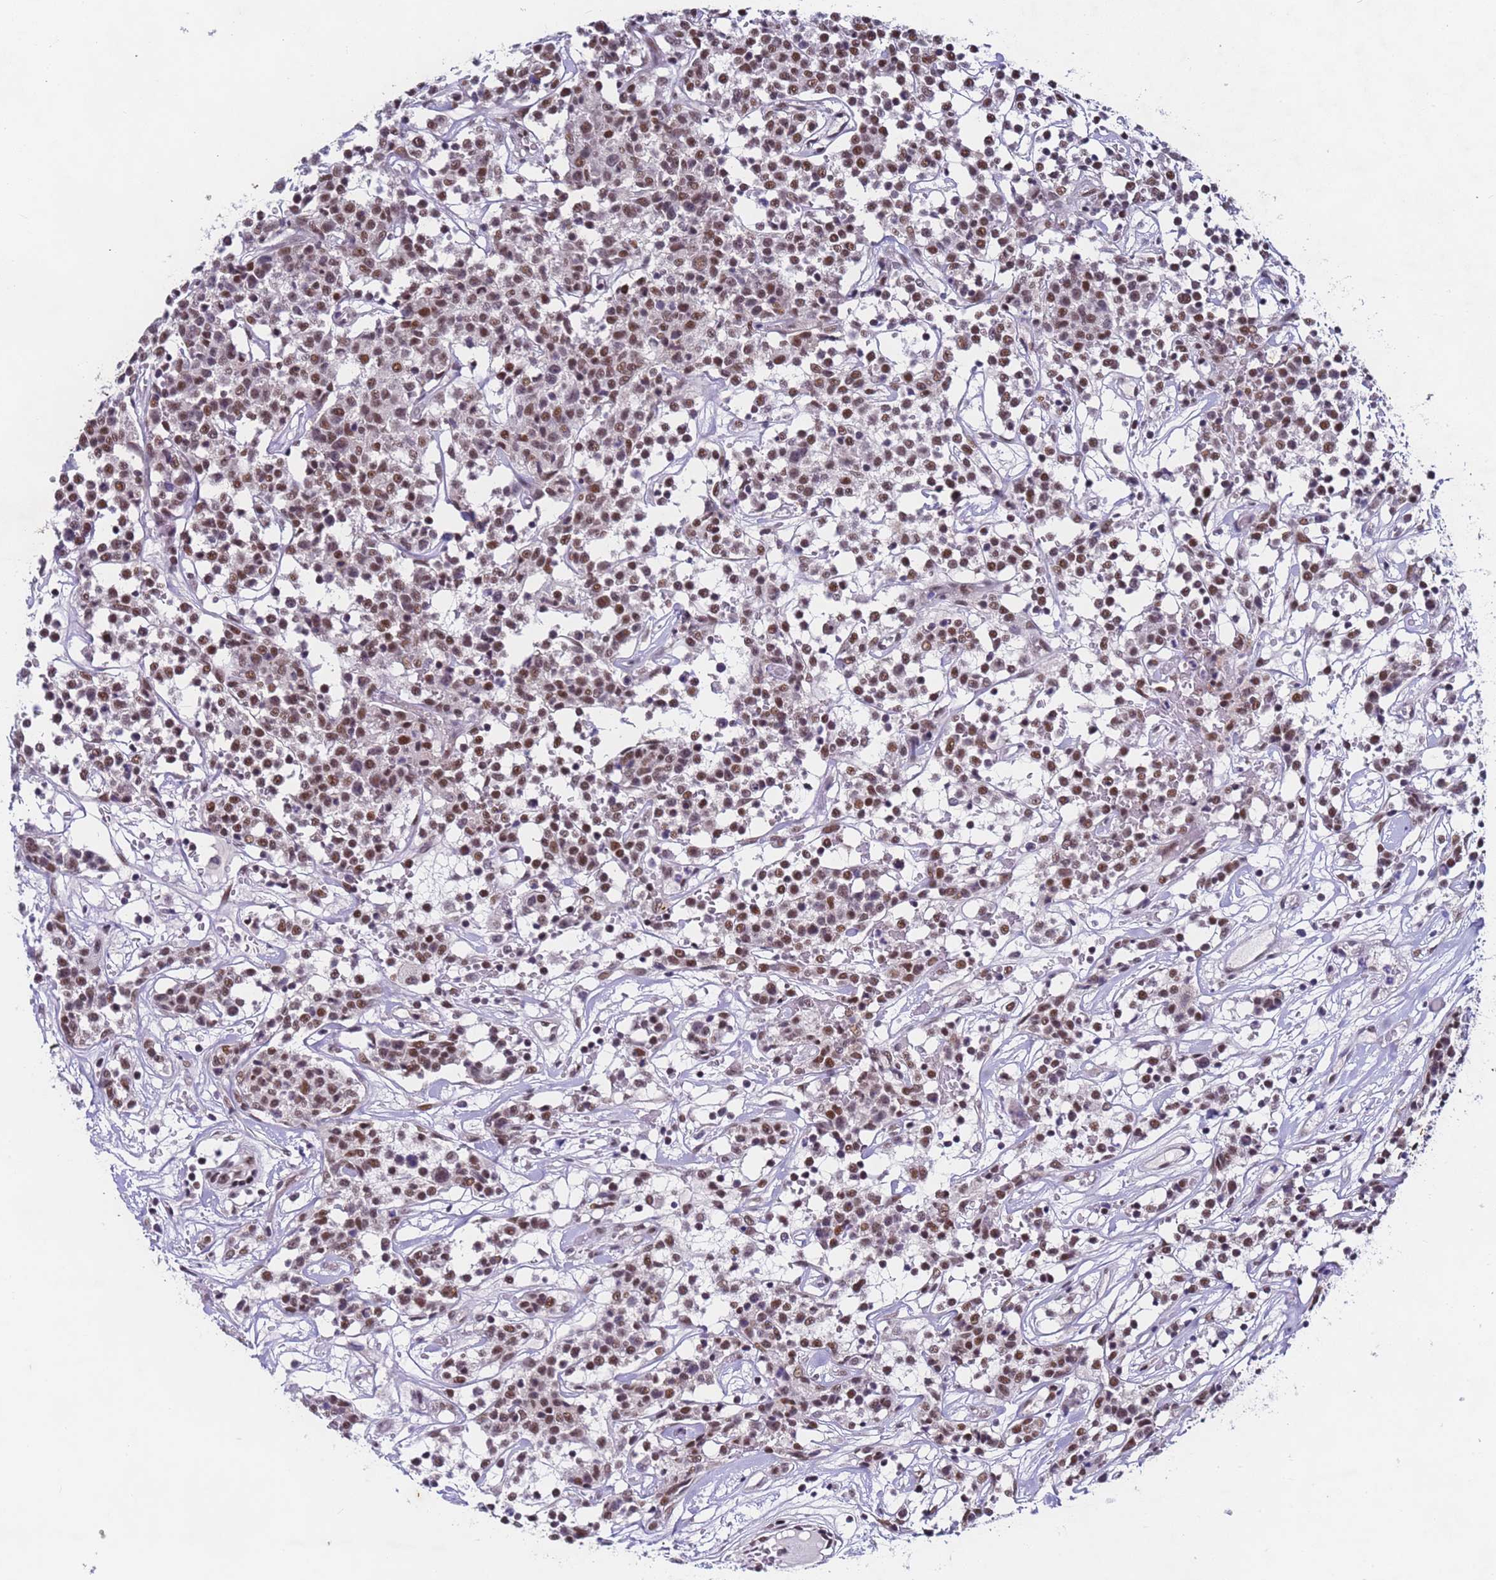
{"staining": {"intensity": "moderate", "quantity": ">75%", "location": "nuclear"}, "tissue": "lymphoma", "cell_type": "Tumor cells", "image_type": "cancer", "snomed": [{"axis": "morphology", "description": "Malignant lymphoma, non-Hodgkin's type, Low grade"}, {"axis": "topography", "description": "Small intestine"}], "caption": "Low-grade malignant lymphoma, non-Hodgkin's type tissue shows moderate nuclear expression in about >75% of tumor cells, visualized by immunohistochemistry.", "gene": "FNBP4", "patient": {"sex": "female", "age": 59}}